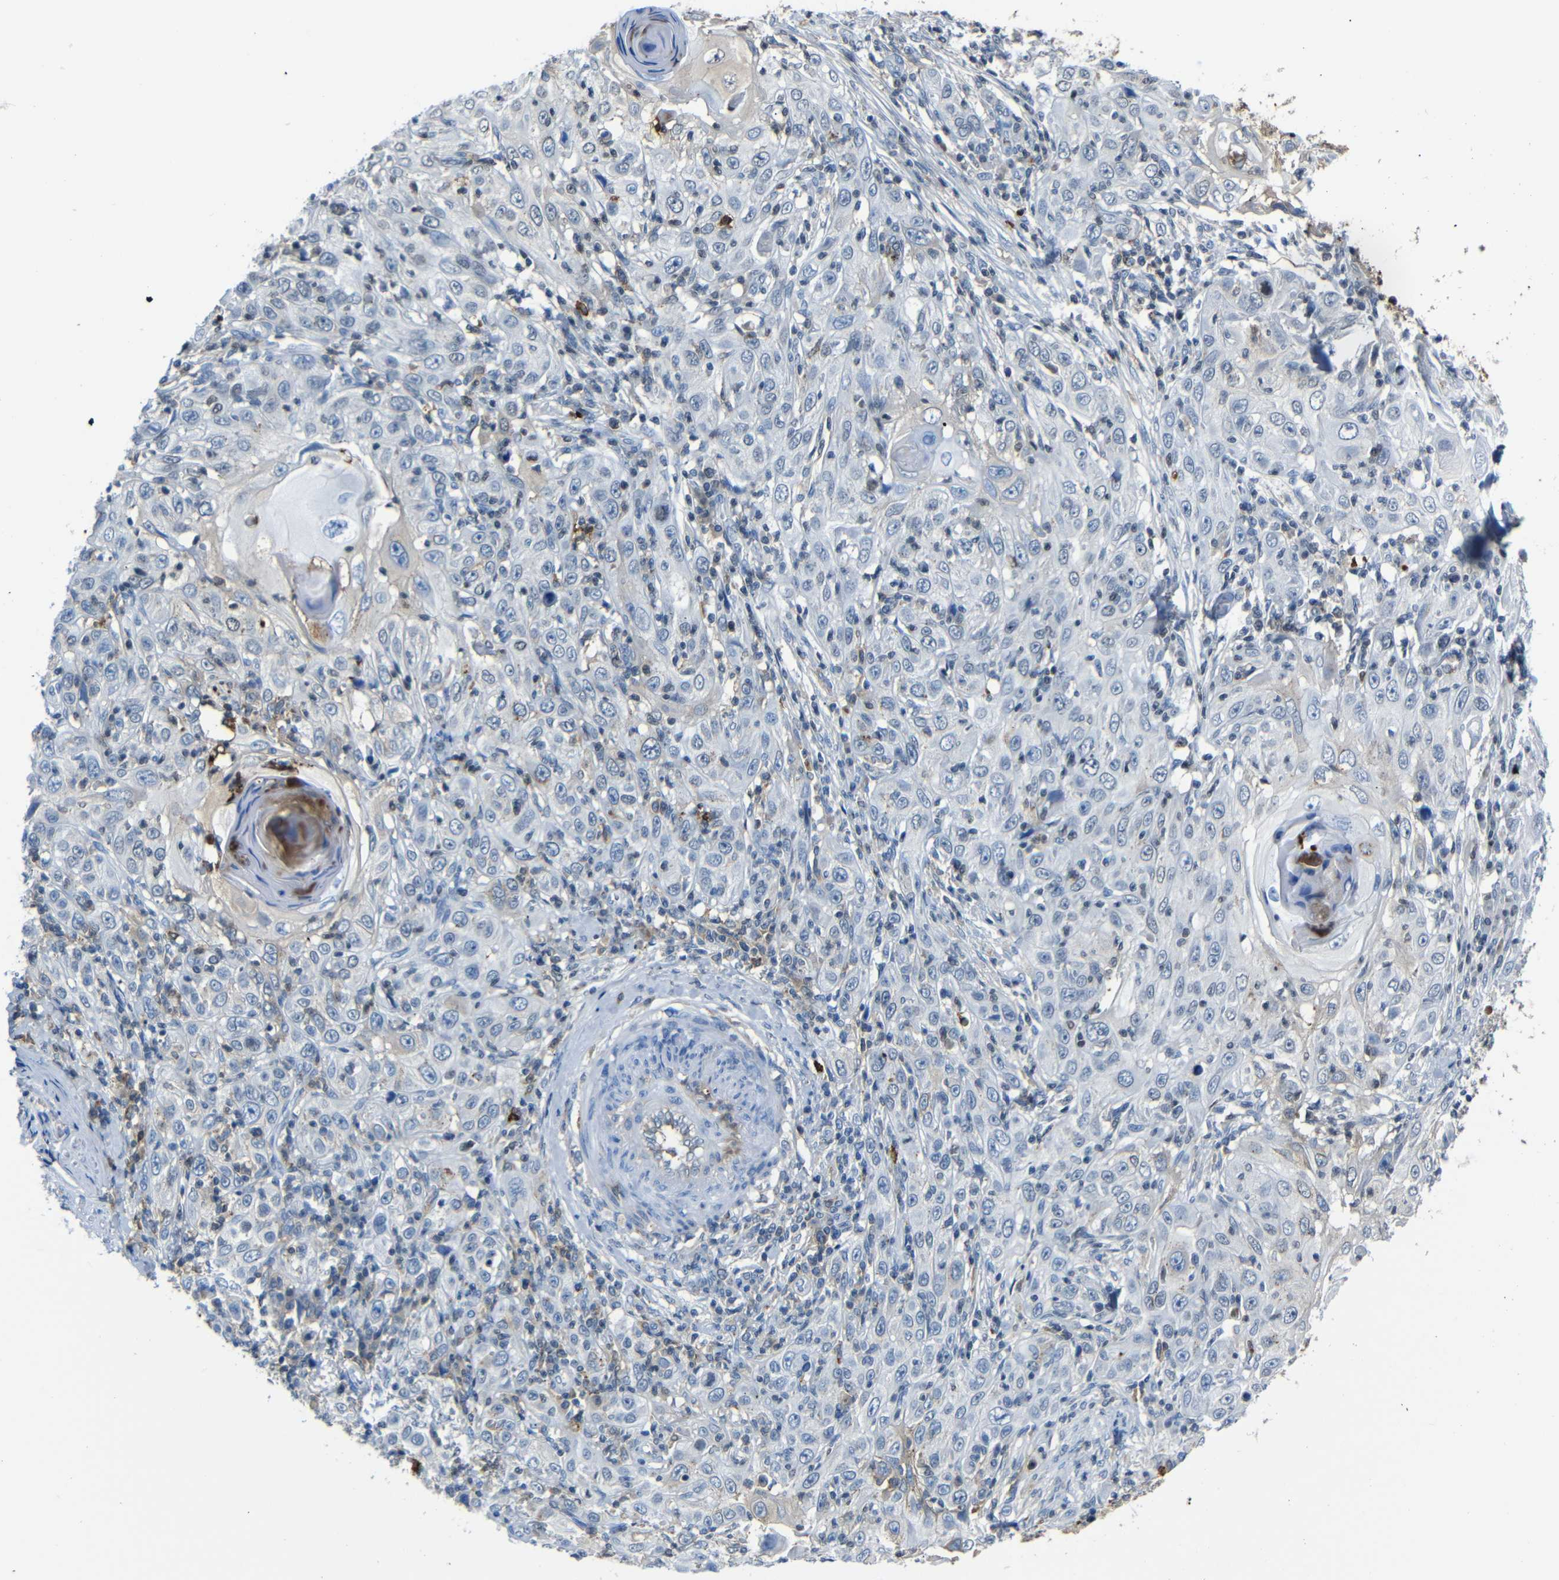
{"staining": {"intensity": "negative", "quantity": "none", "location": "none"}, "tissue": "skin cancer", "cell_type": "Tumor cells", "image_type": "cancer", "snomed": [{"axis": "morphology", "description": "Squamous cell carcinoma, NOS"}, {"axis": "topography", "description": "Skin"}], "caption": "This is an IHC image of human skin cancer (squamous cell carcinoma). There is no staining in tumor cells.", "gene": "SERPINA1", "patient": {"sex": "female", "age": 88}}